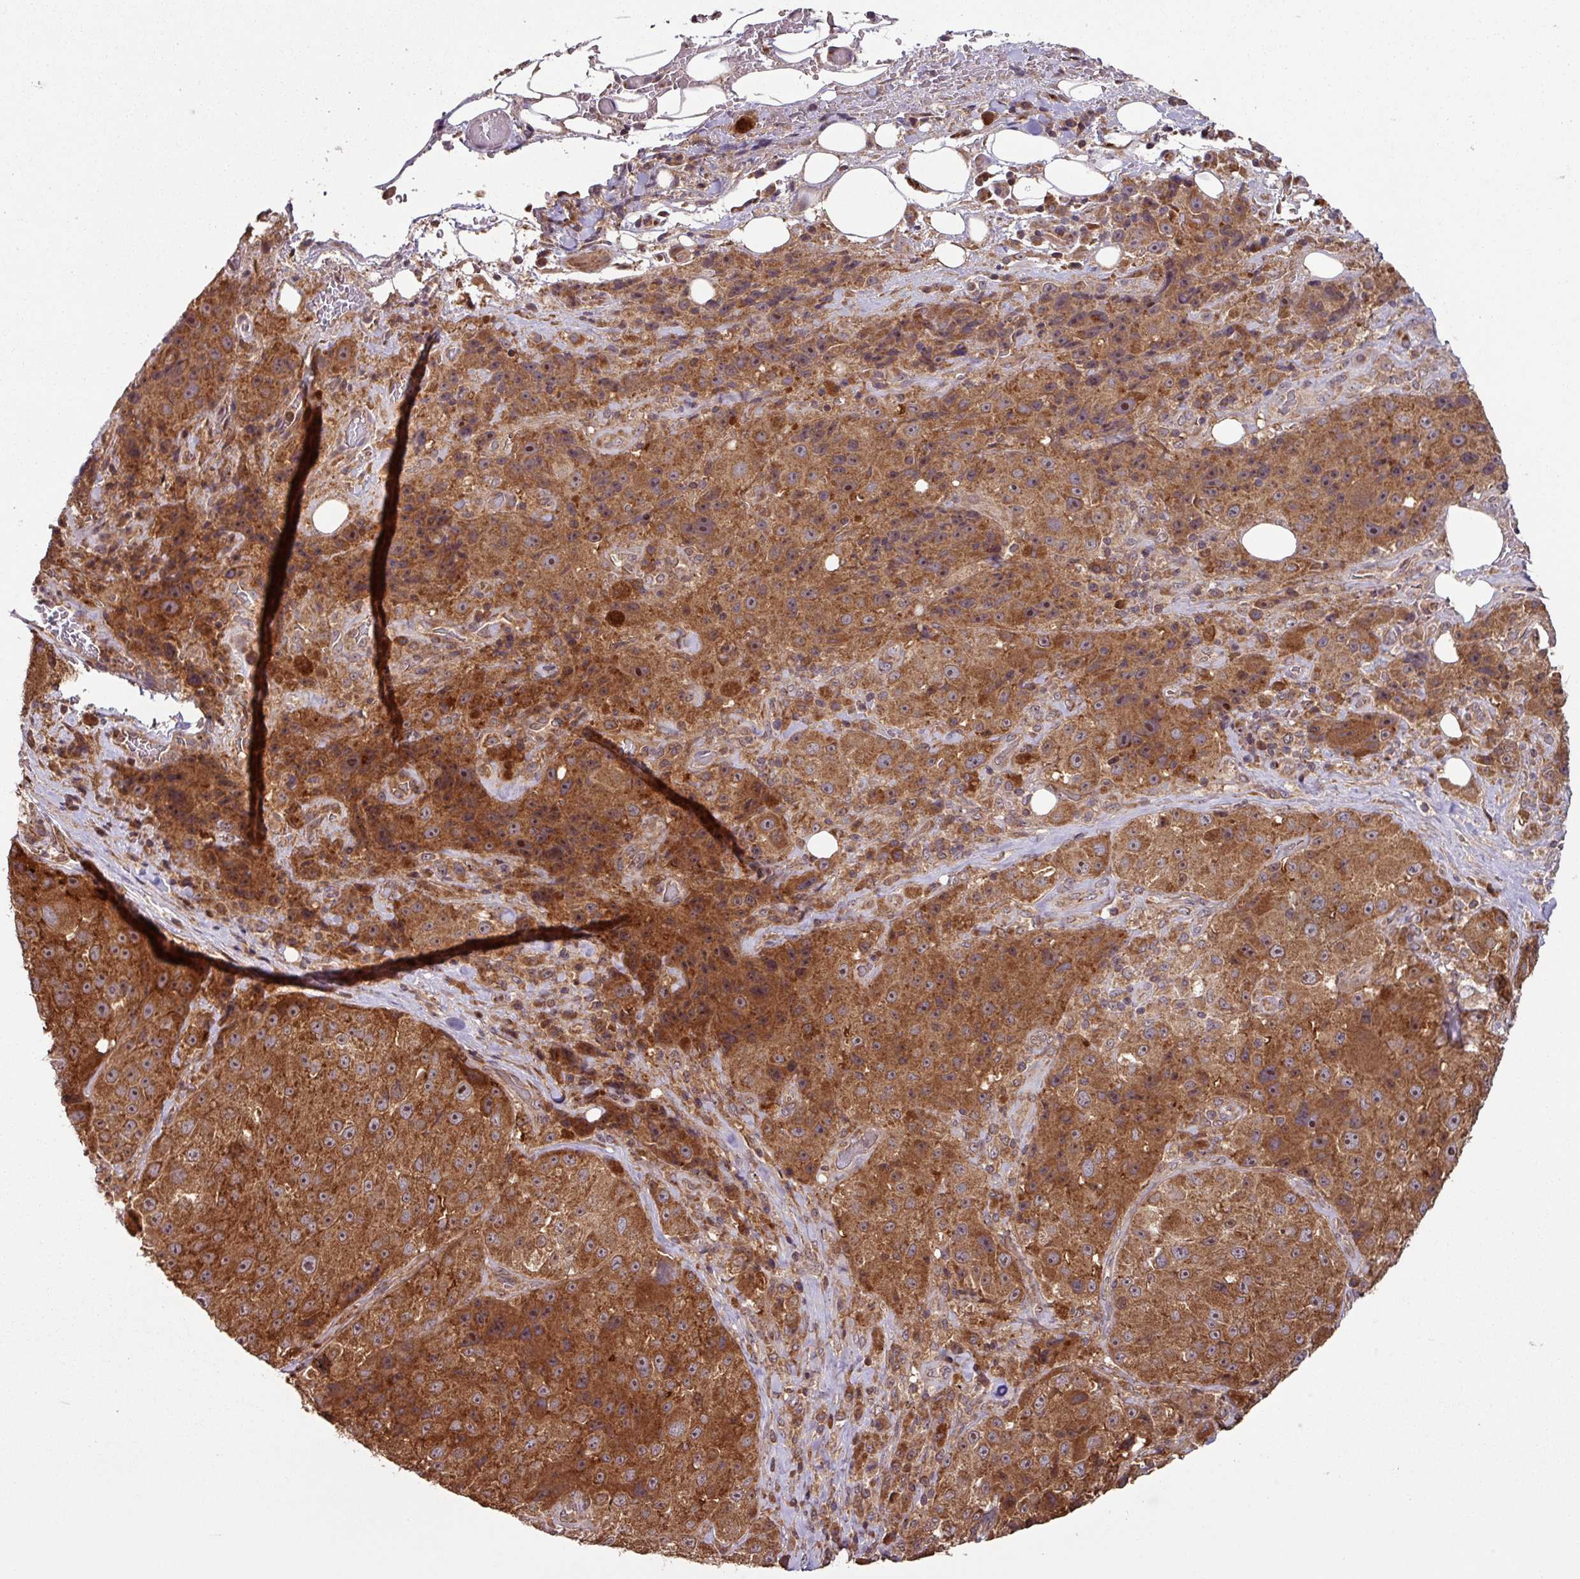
{"staining": {"intensity": "strong", "quantity": ">75%", "location": "cytoplasmic/membranous,nuclear"}, "tissue": "melanoma", "cell_type": "Tumor cells", "image_type": "cancer", "snomed": [{"axis": "morphology", "description": "Malignant melanoma, Metastatic site"}, {"axis": "topography", "description": "Lymph node"}], "caption": "Protein staining of malignant melanoma (metastatic site) tissue displays strong cytoplasmic/membranous and nuclear positivity in about >75% of tumor cells.", "gene": "MRRF", "patient": {"sex": "male", "age": 62}}